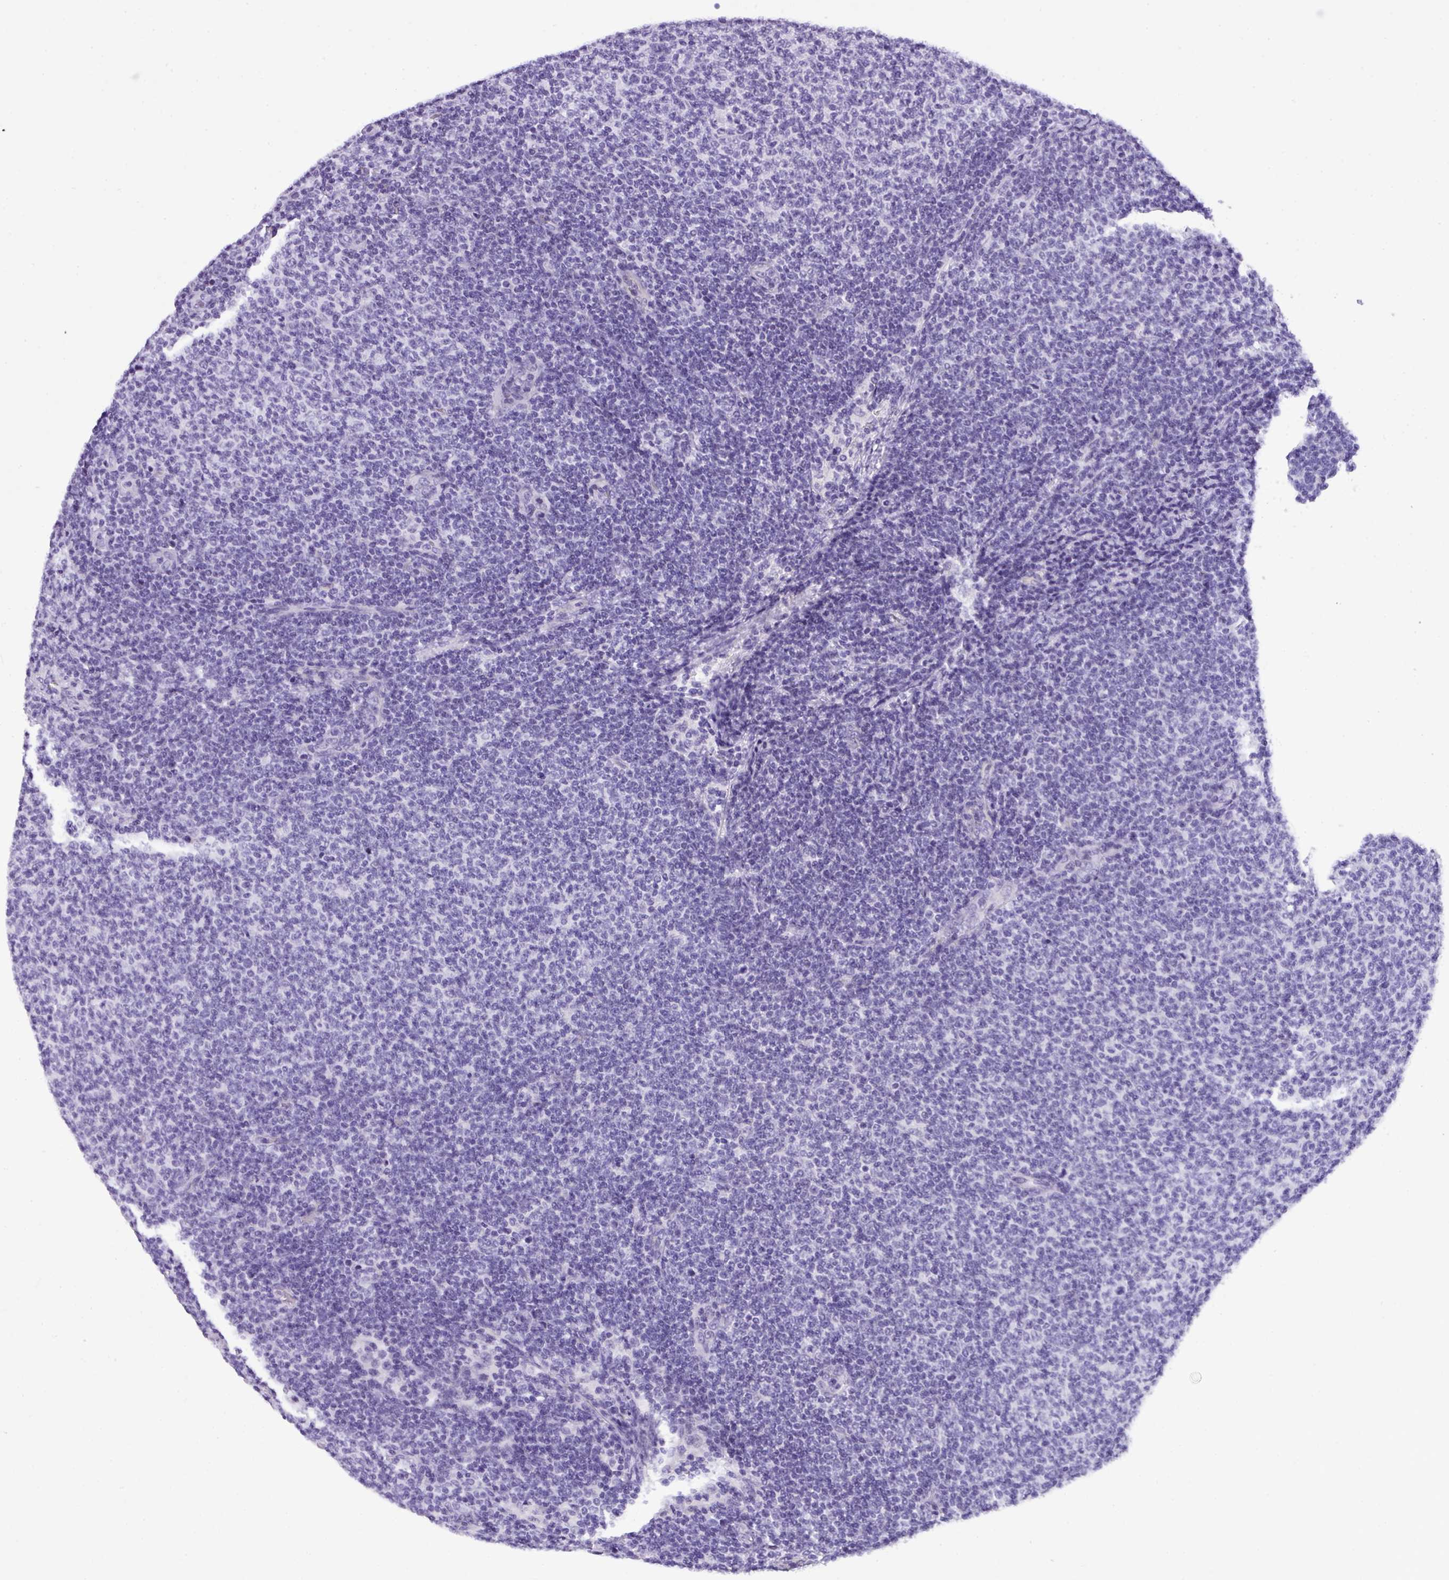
{"staining": {"intensity": "negative", "quantity": "none", "location": "none"}, "tissue": "lymphoma", "cell_type": "Tumor cells", "image_type": "cancer", "snomed": [{"axis": "morphology", "description": "Malignant lymphoma, non-Hodgkin's type, Low grade"}, {"axis": "topography", "description": "Lymph node"}], "caption": "IHC photomicrograph of neoplastic tissue: lymphoma stained with DAB shows no significant protein expression in tumor cells.", "gene": "MUC21", "patient": {"sex": "male", "age": 66}}